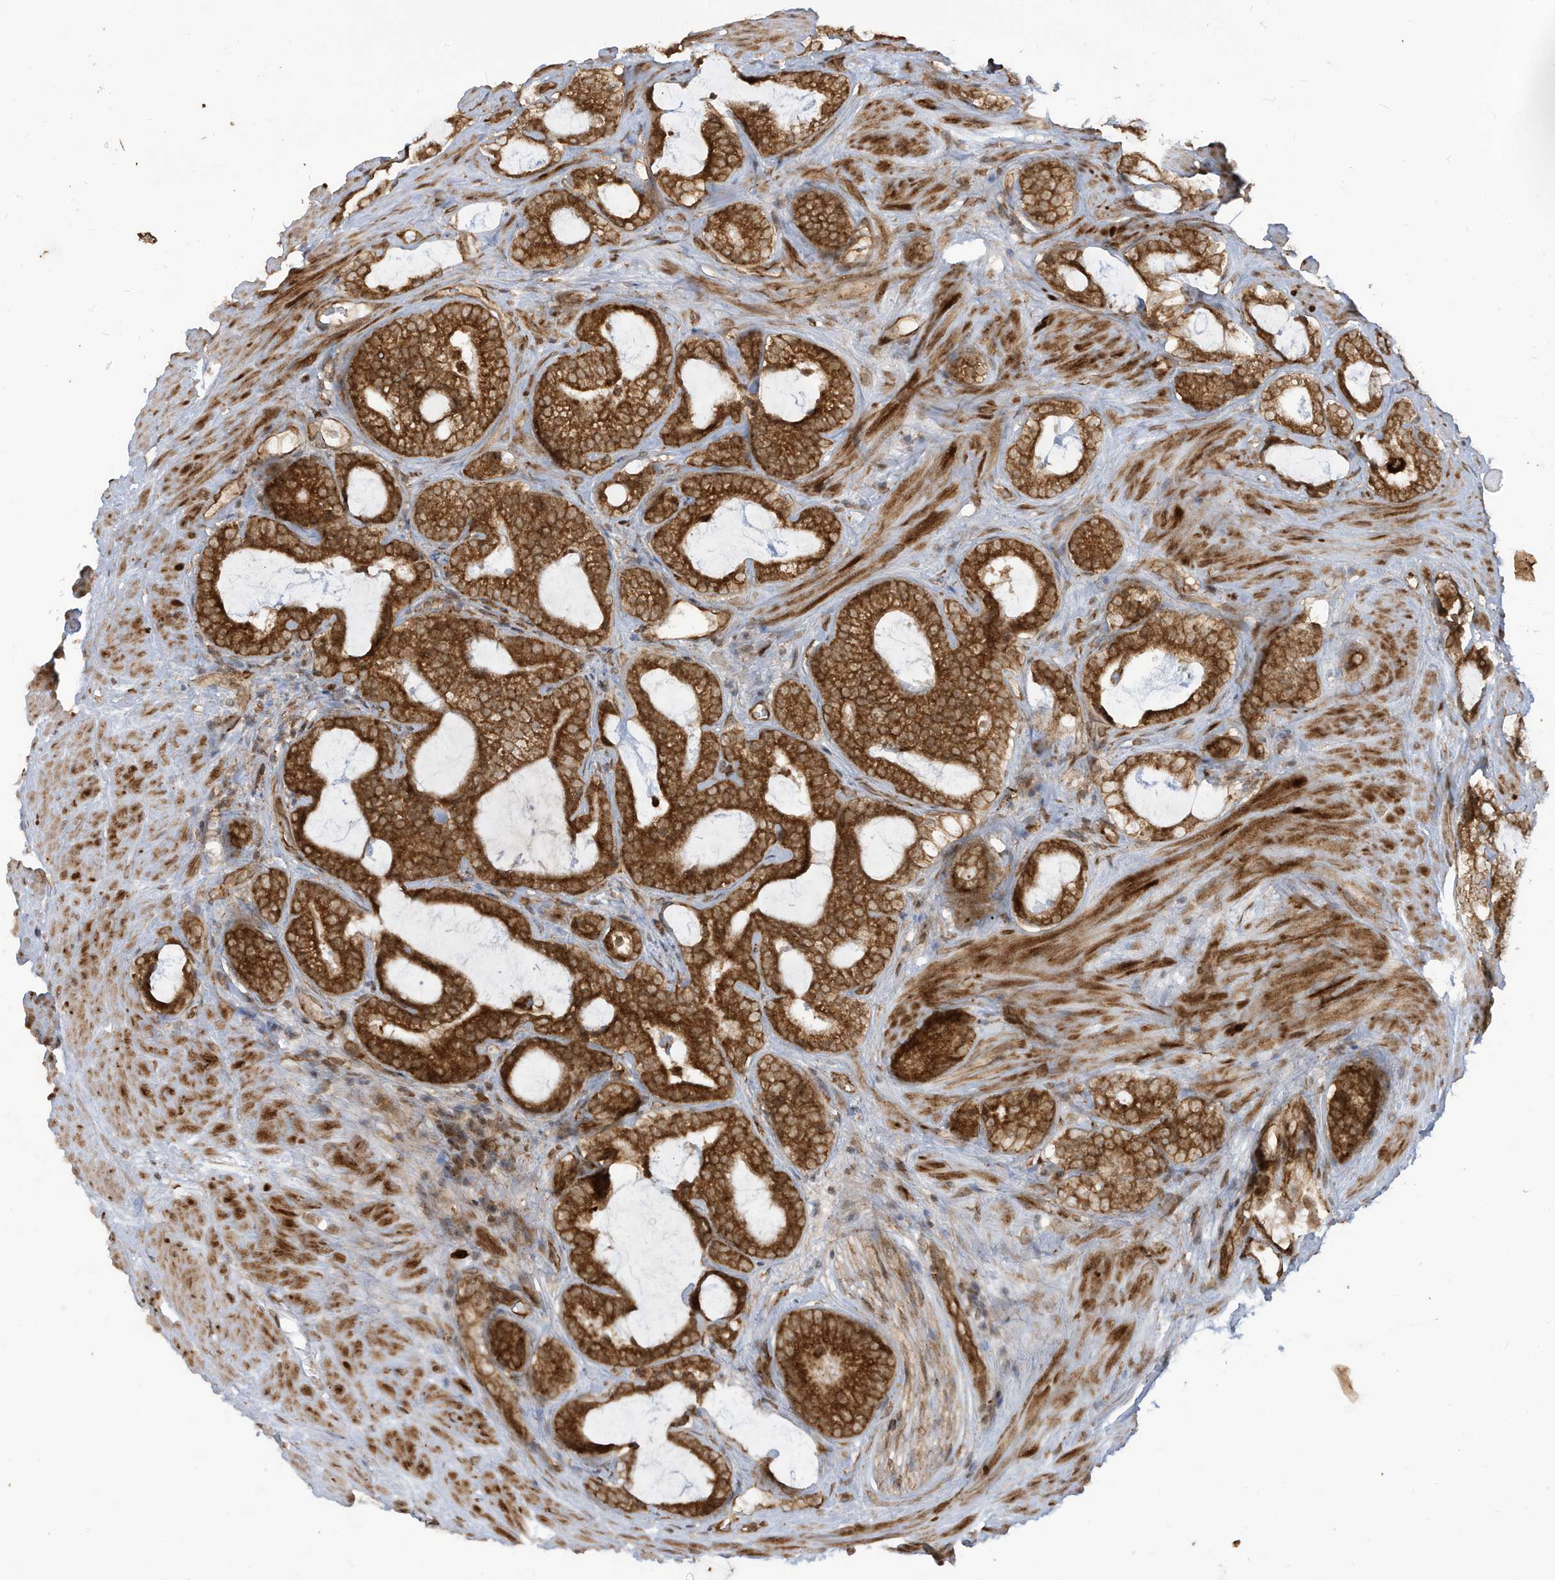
{"staining": {"intensity": "moderate", "quantity": ">75%", "location": "cytoplasmic/membranous"}, "tissue": "prostate cancer", "cell_type": "Tumor cells", "image_type": "cancer", "snomed": [{"axis": "morphology", "description": "Adenocarcinoma, High grade"}, {"axis": "topography", "description": "Prostate"}], "caption": "This photomicrograph reveals prostate cancer stained with IHC to label a protein in brown. The cytoplasmic/membranous of tumor cells show moderate positivity for the protein. Nuclei are counter-stained blue.", "gene": "TRIM67", "patient": {"sex": "male", "age": 63}}